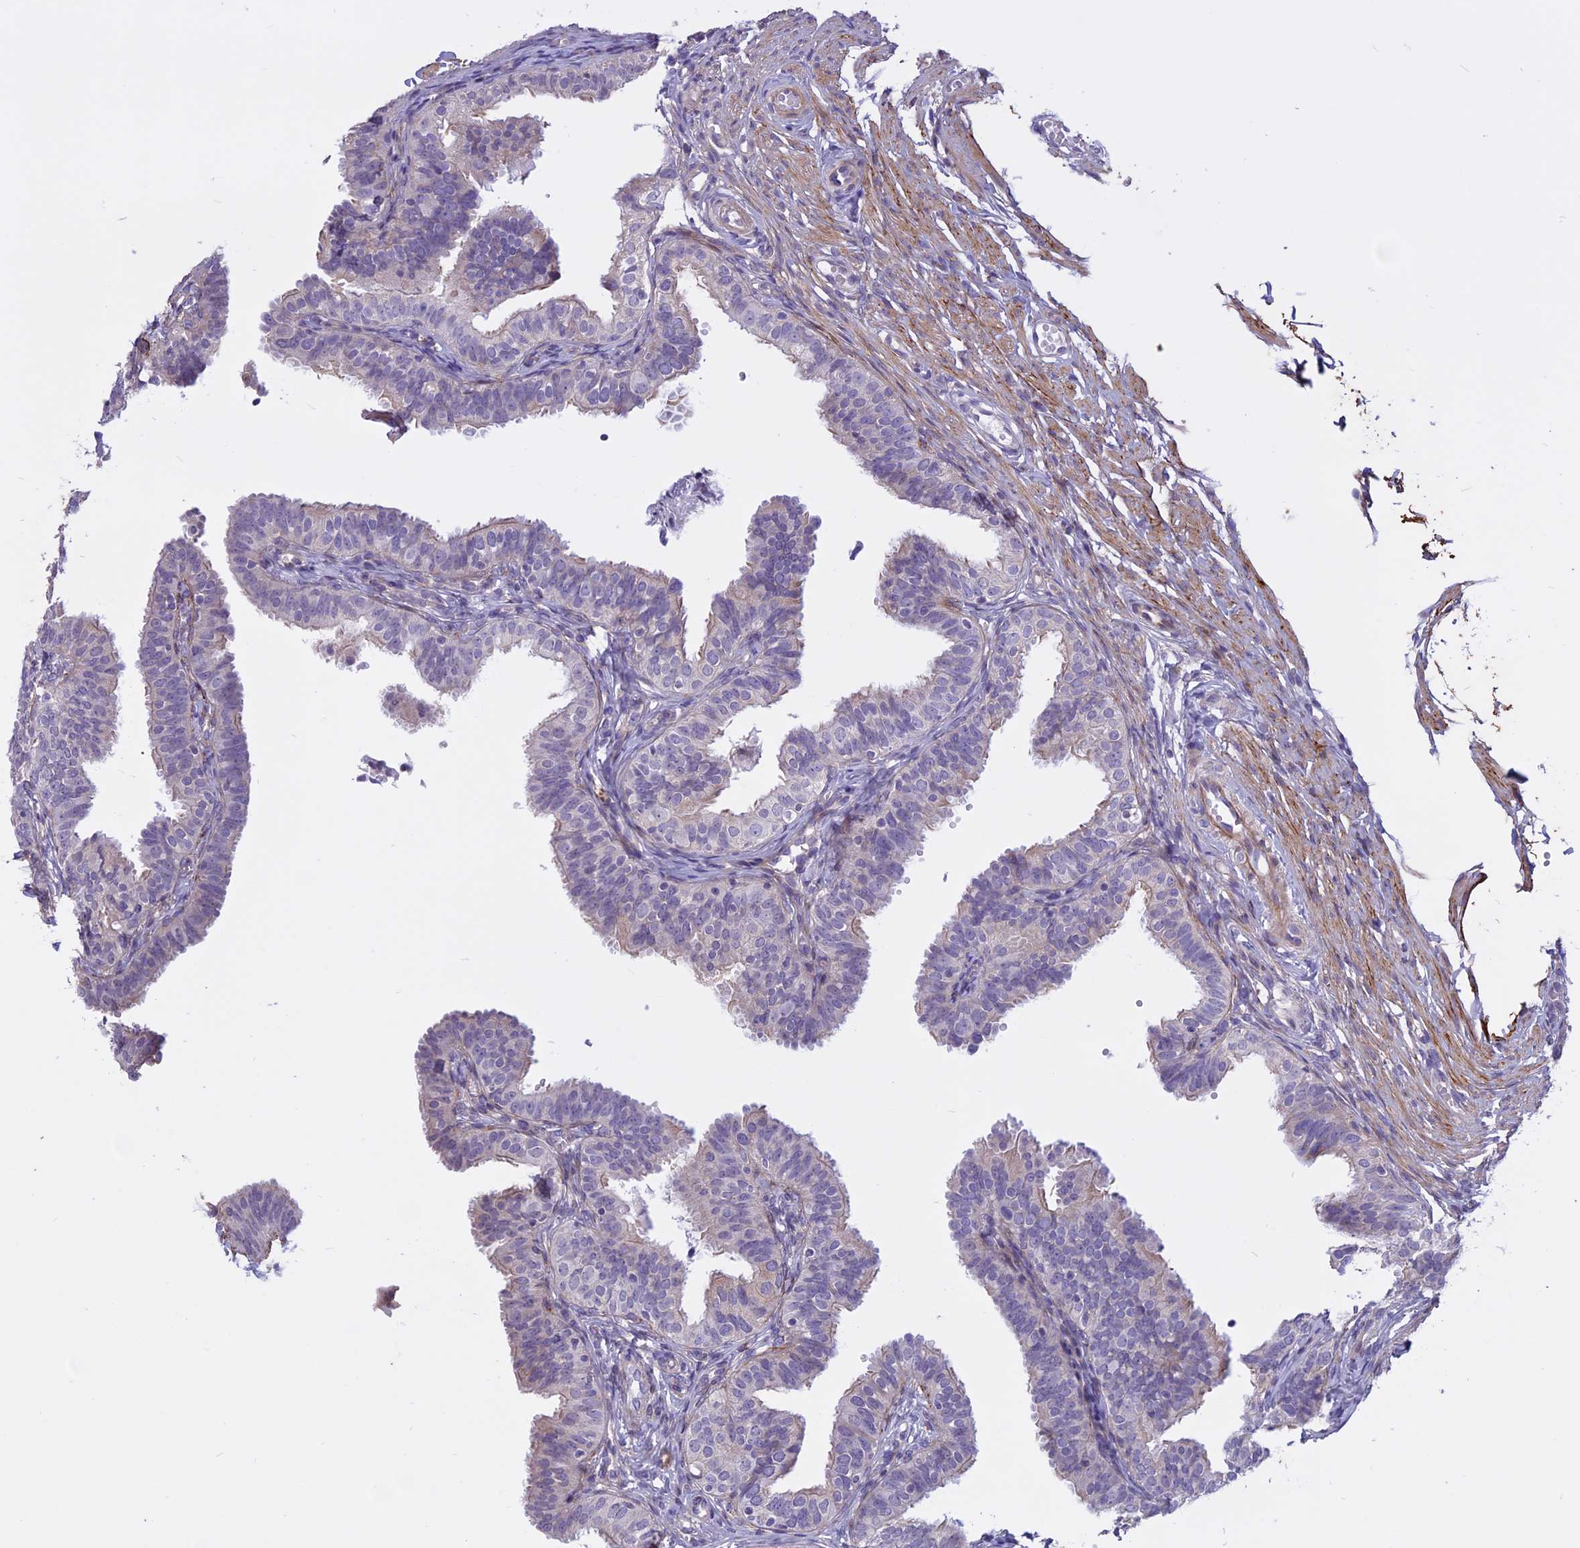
{"staining": {"intensity": "weak", "quantity": "<25%", "location": "cytoplasmic/membranous"}, "tissue": "fallopian tube", "cell_type": "Glandular cells", "image_type": "normal", "snomed": [{"axis": "morphology", "description": "Normal tissue, NOS"}, {"axis": "topography", "description": "Fallopian tube"}], "caption": "This is a photomicrograph of IHC staining of unremarkable fallopian tube, which shows no positivity in glandular cells.", "gene": "SPHKAP", "patient": {"sex": "female", "age": 35}}